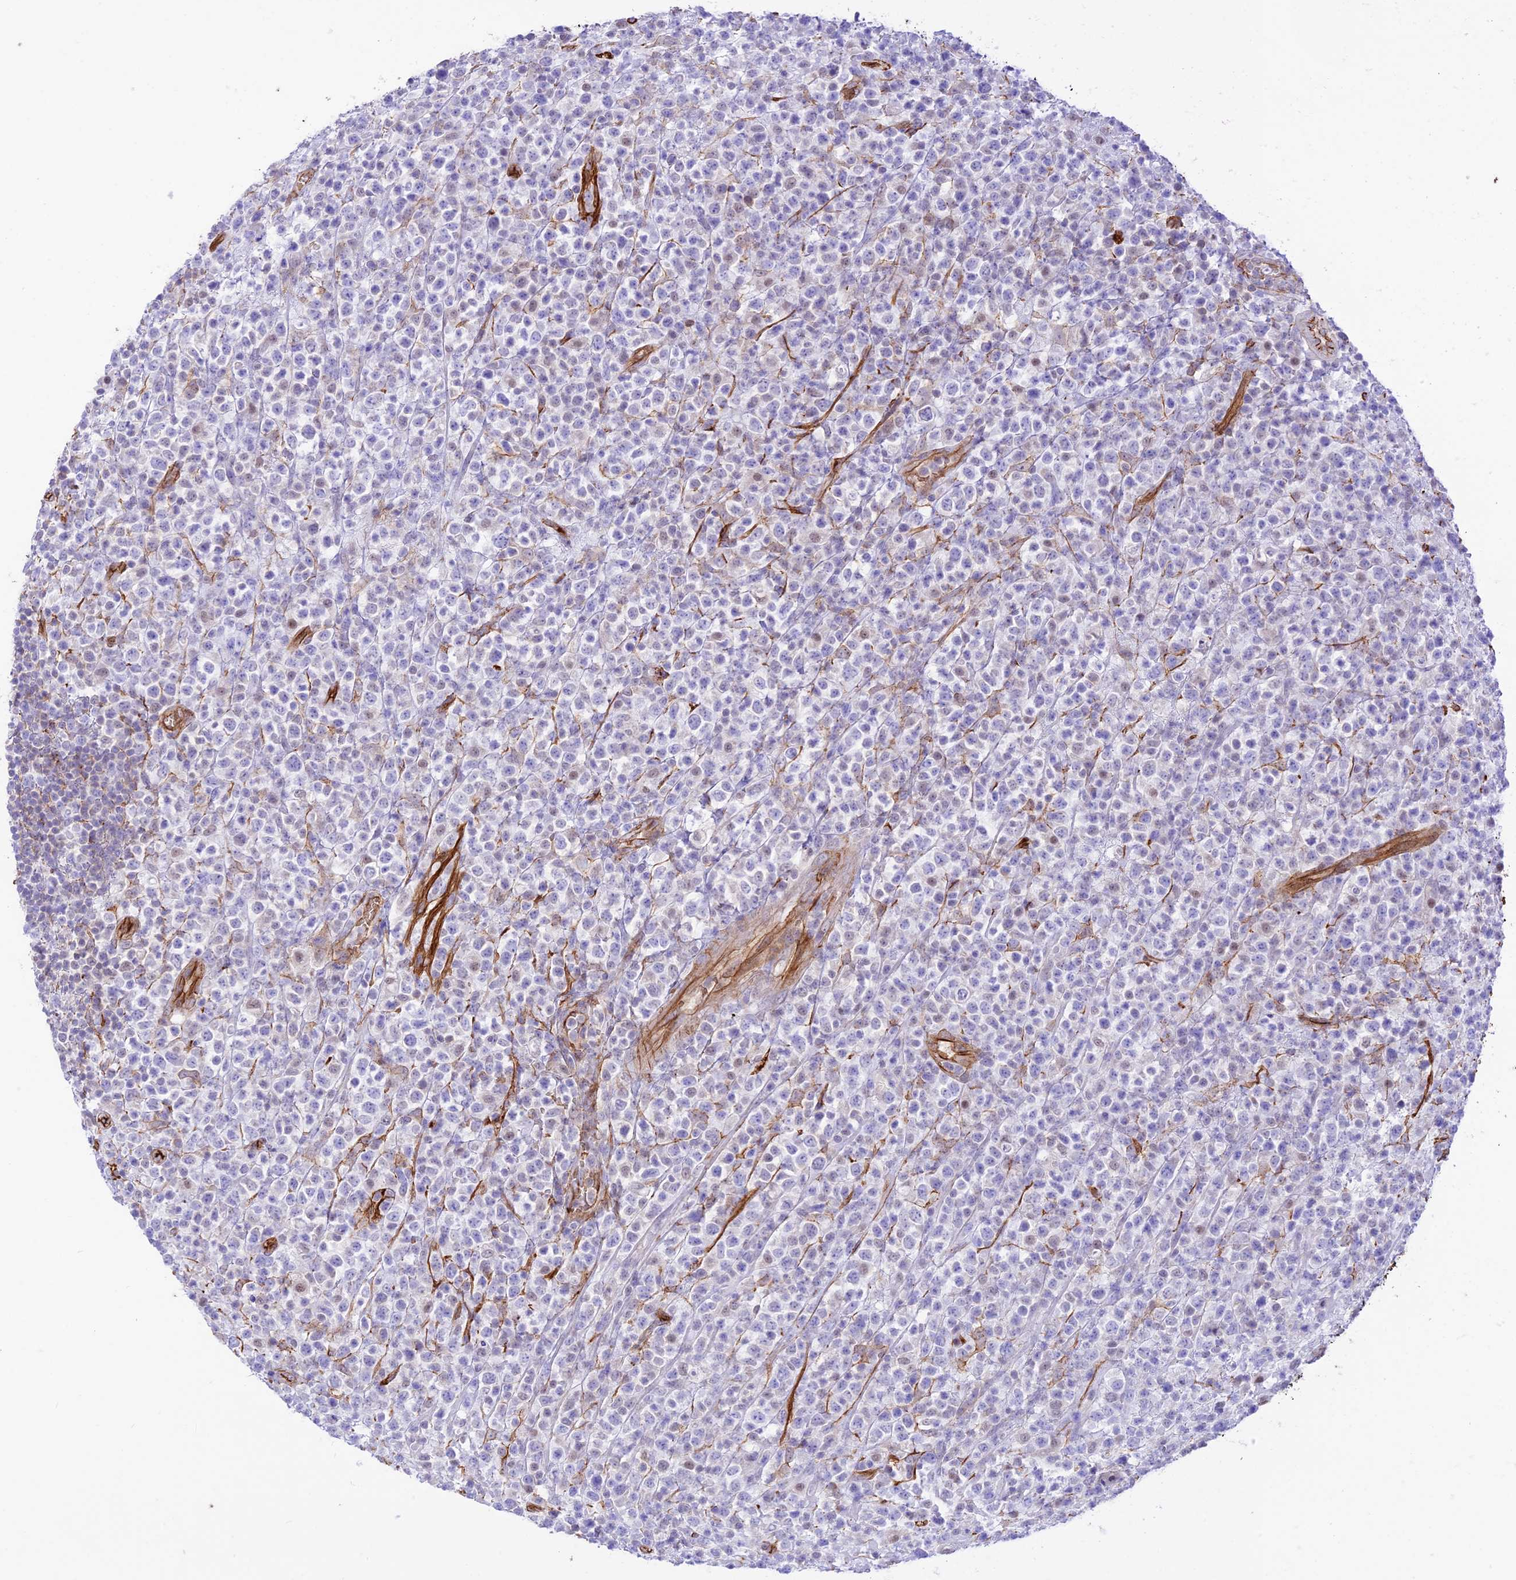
{"staining": {"intensity": "negative", "quantity": "none", "location": "none"}, "tissue": "lymphoma", "cell_type": "Tumor cells", "image_type": "cancer", "snomed": [{"axis": "morphology", "description": "Malignant lymphoma, non-Hodgkin's type, High grade"}, {"axis": "topography", "description": "Colon"}], "caption": "An immunohistochemistry (IHC) micrograph of lymphoma is shown. There is no staining in tumor cells of lymphoma.", "gene": "YPEL5", "patient": {"sex": "female", "age": 53}}